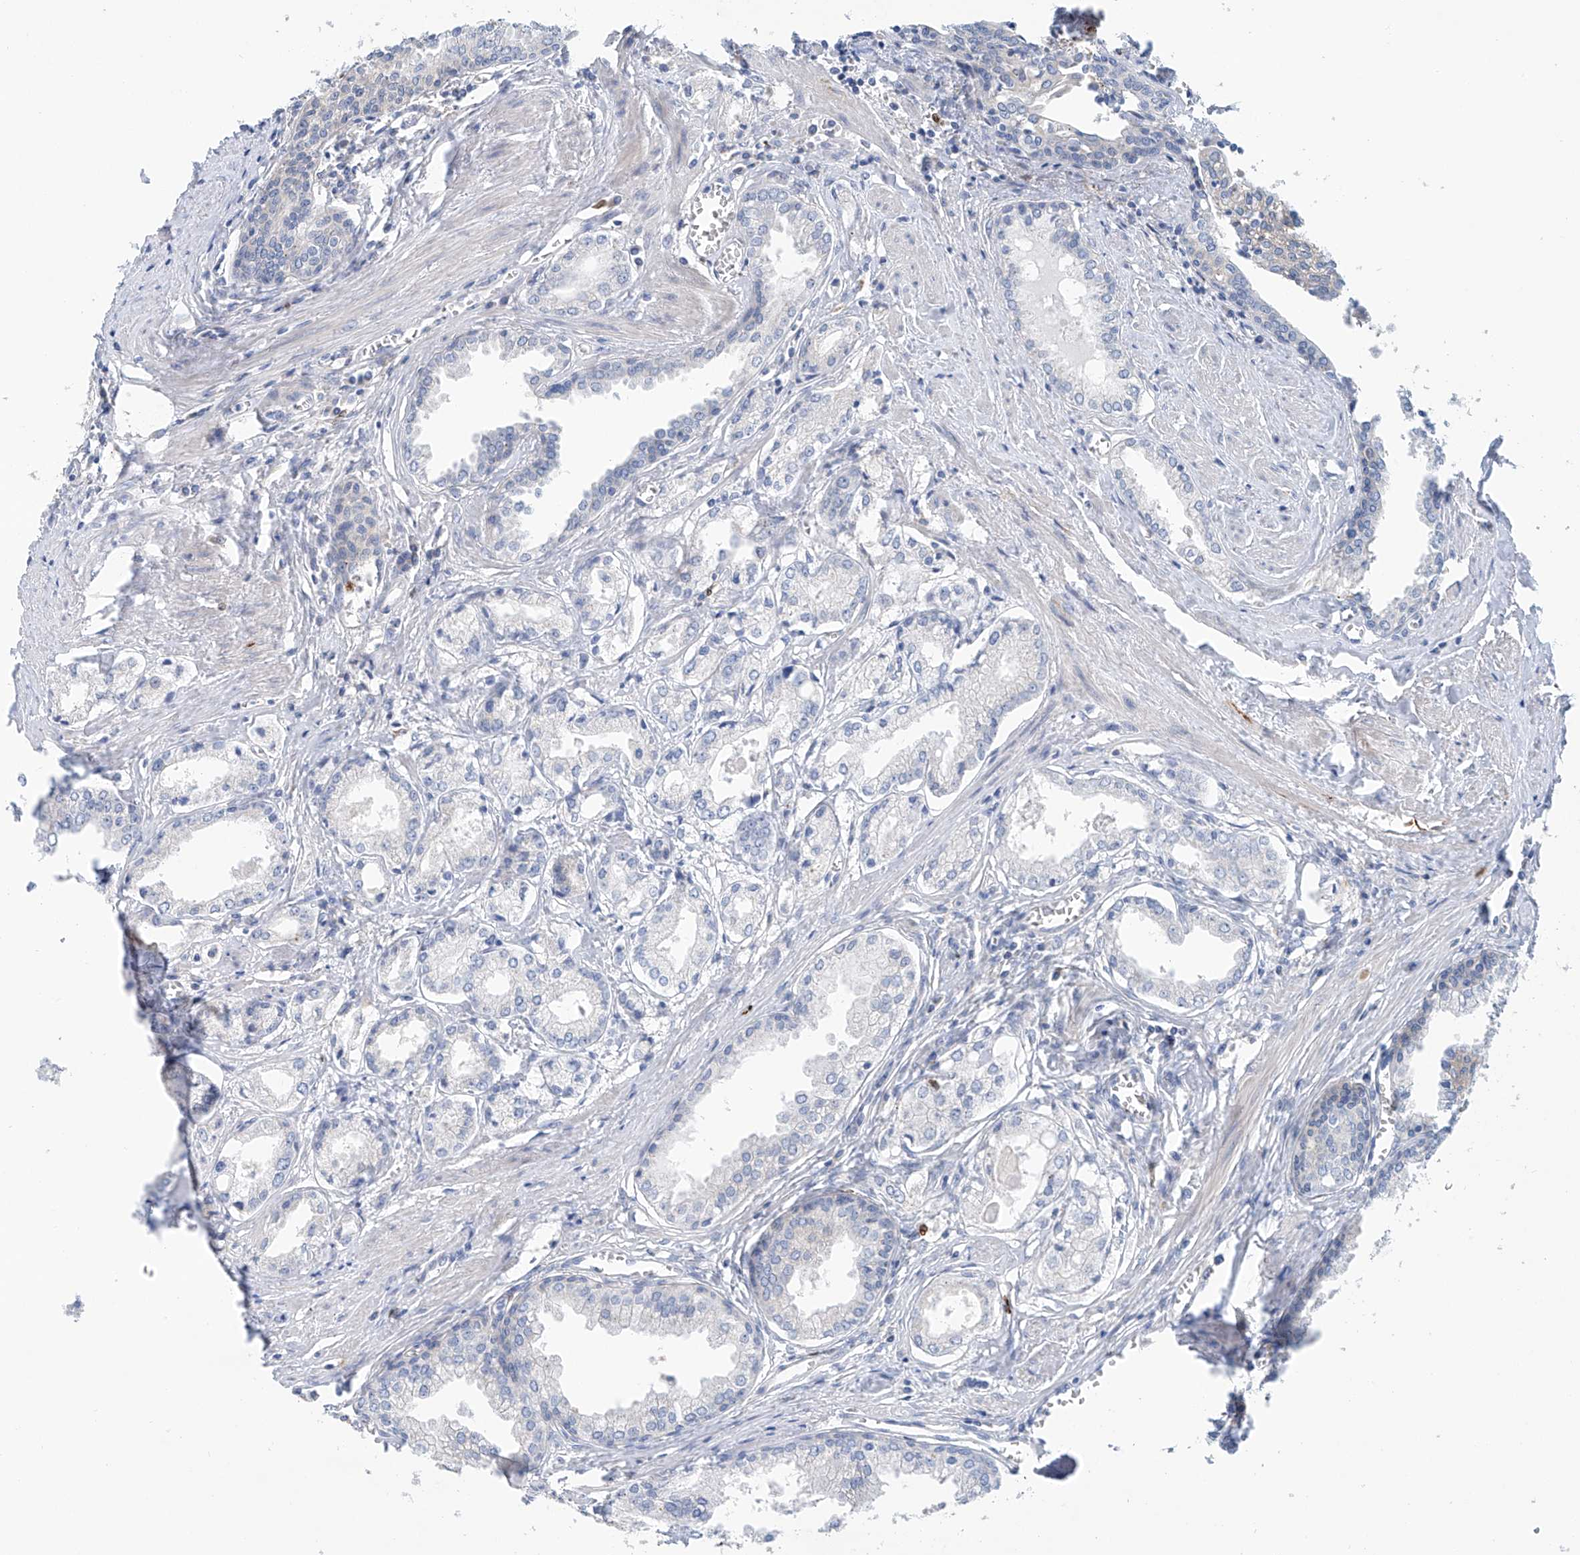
{"staining": {"intensity": "negative", "quantity": "none", "location": "none"}, "tissue": "prostate cancer", "cell_type": "Tumor cells", "image_type": "cancer", "snomed": [{"axis": "morphology", "description": "Adenocarcinoma, Low grade"}, {"axis": "topography", "description": "Prostate"}], "caption": "Human low-grade adenocarcinoma (prostate) stained for a protein using immunohistochemistry displays no expression in tumor cells.", "gene": "CEP85L", "patient": {"sex": "male", "age": 60}}